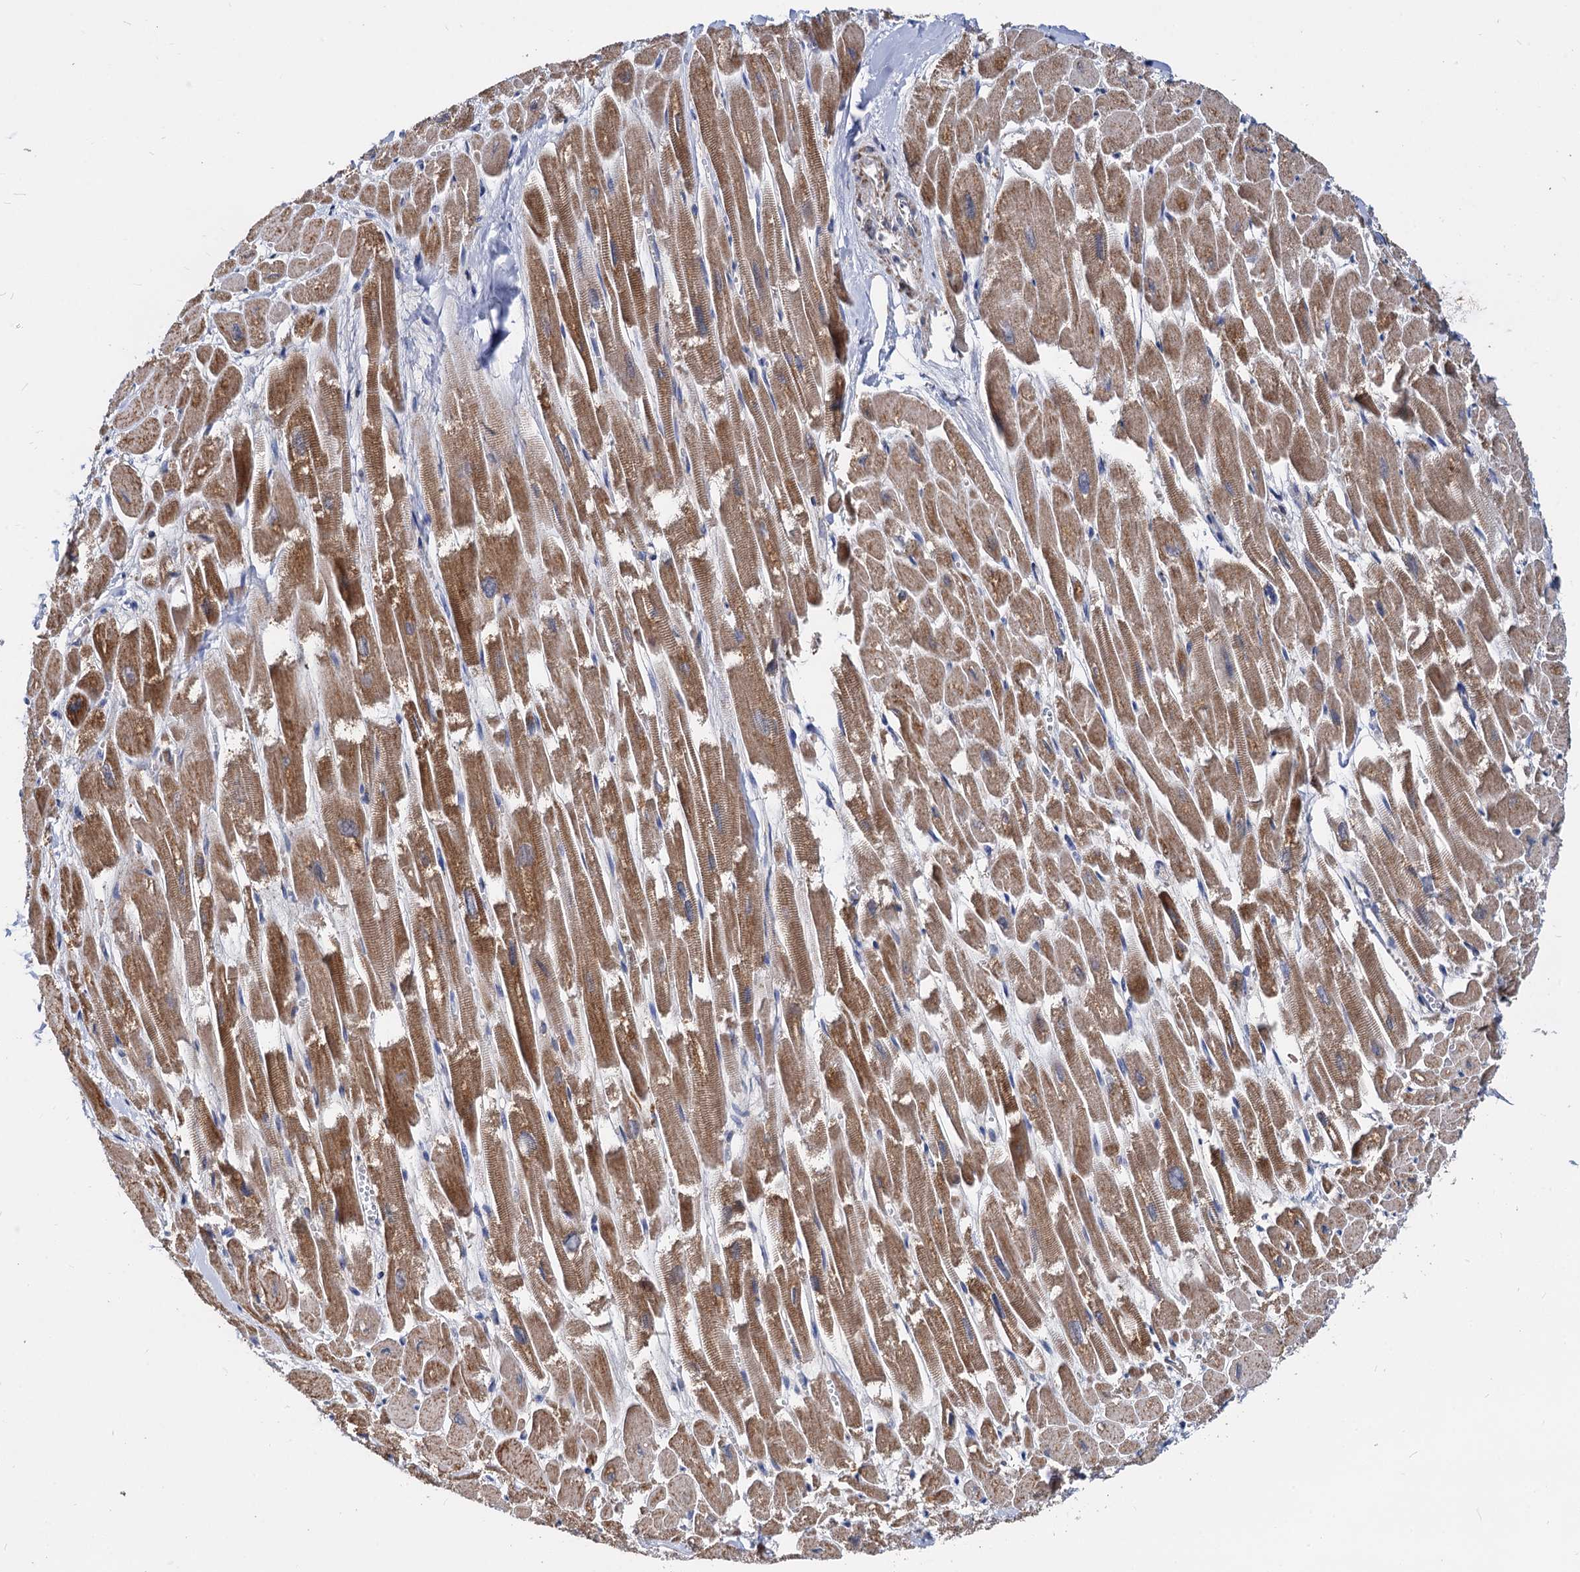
{"staining": {"intensity": "strong", "quantity": ">75%", "location": "cytoplasmic/membranous"}, "tissue": "heart muscle", "cell_type": "Cardiomyocytes", "image_type": "normal", "snomed": [{"axis": "morphology", "description": "Normal tissue, NOS"}, {"axis": "topography", "description": "Heart"}], "caption": "DAB (3,3'-diaminobenzidine) immunohistochemical staining of normal heart muscle demonstrates strong cytoplasmic/membranous protein staining in approximately >75% of cardiomyocytes. (DAB (3,3'-diaminobenzidine) IHC with brightfield microscopy, high magnification).", "gene": "TIMM10", "patient": {"sex": "male", "age": 54}}